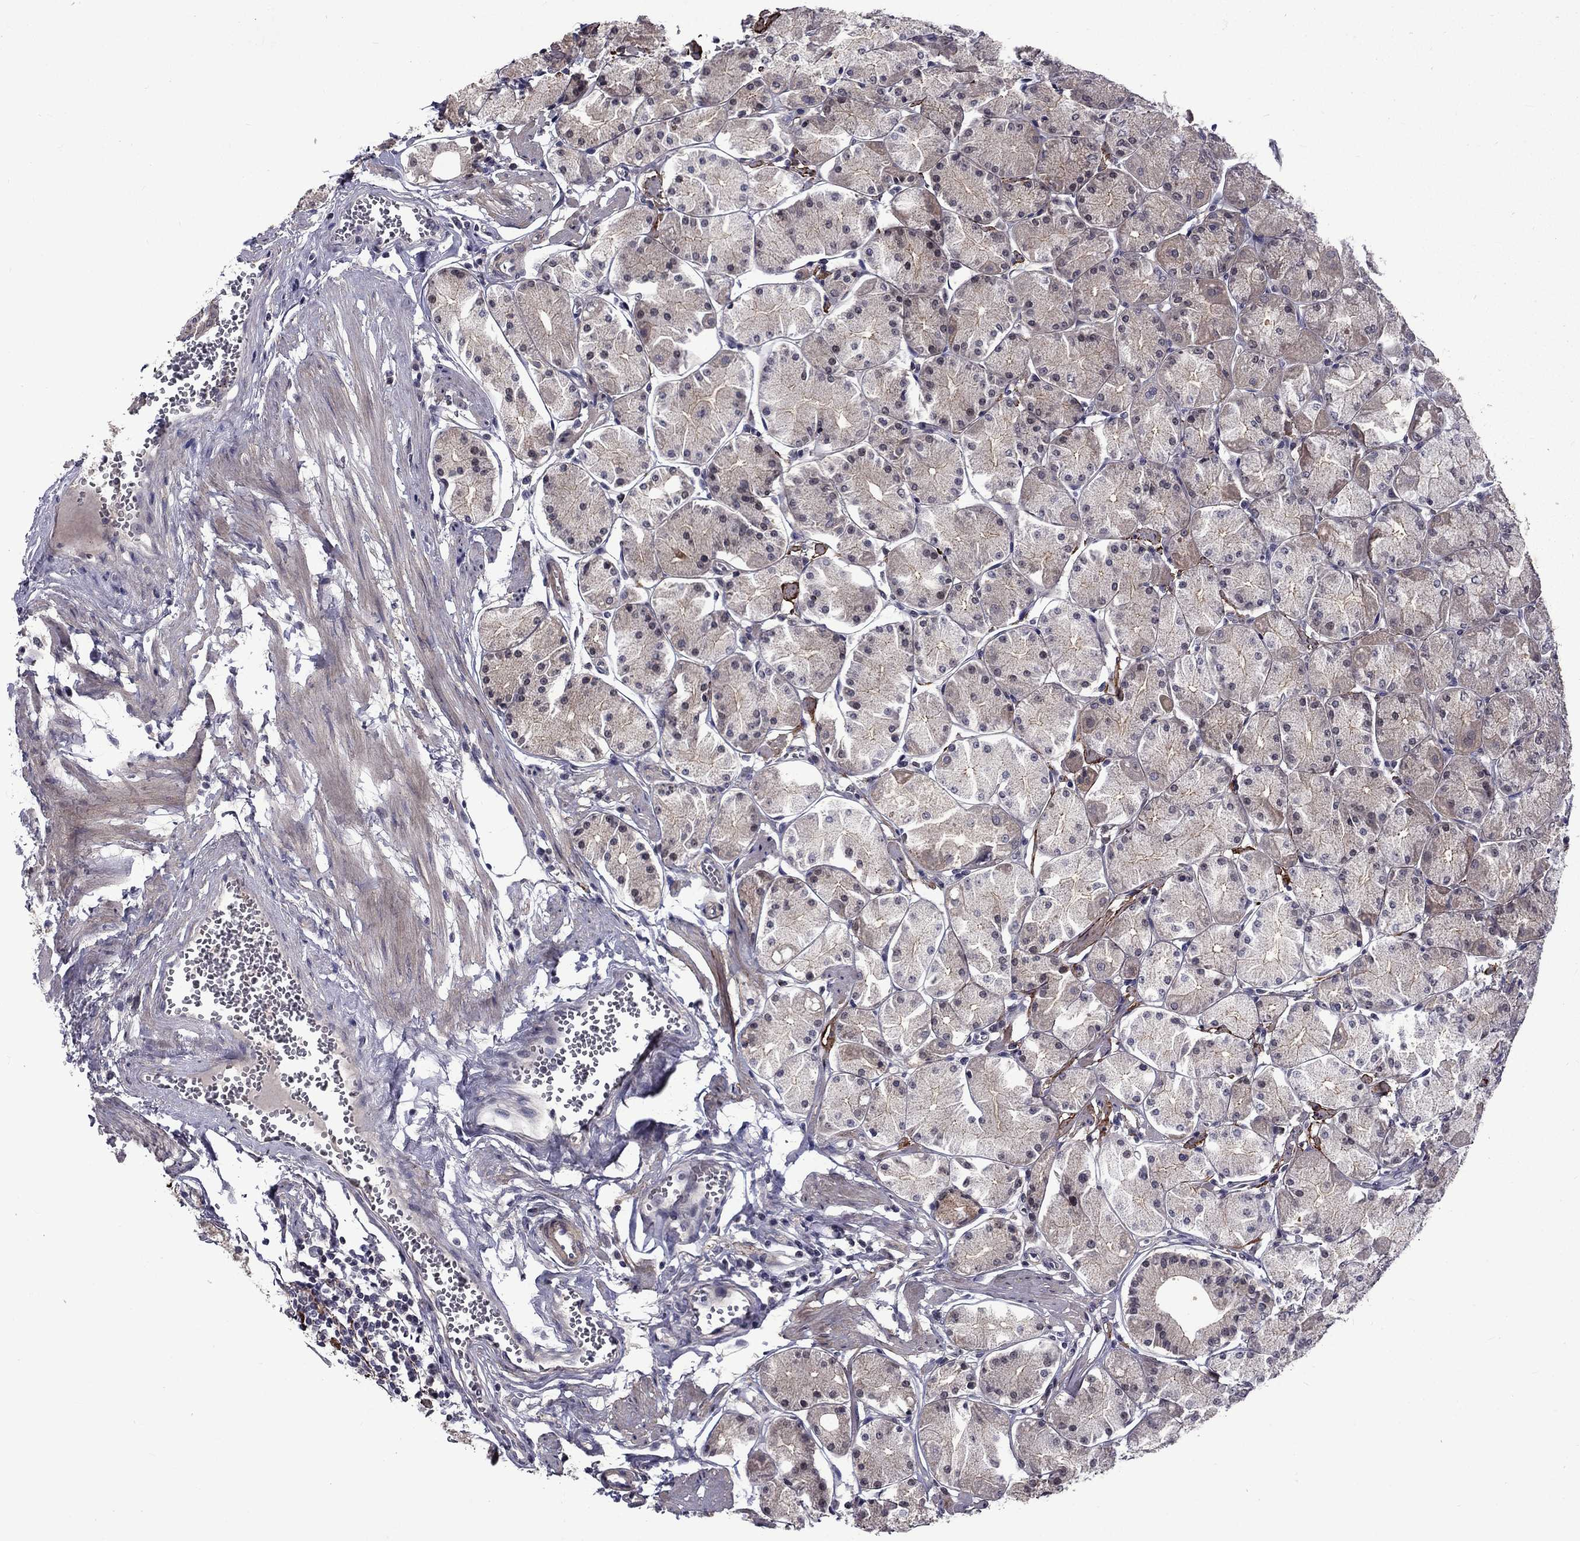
{"staining": {"intensity": "moderate", "quantity": "<25%", "location": "cytoplasmic/membranous"}, "tissue": "stomach", "cell_type": "Glandular cells", "image_type": "normal", "snomed": [{"axis": "morphology", "description": "Normal tissue, NOS"}, {"axis": "topography", "description": "Stomach, upper"}], "caption": "Moderate cytoplasmic/membranous staining is appreciated in about <25% of glandular cells in benign stomach.", "gene": "SNTA1", "patient": {"sex": "male", "age": 60}}